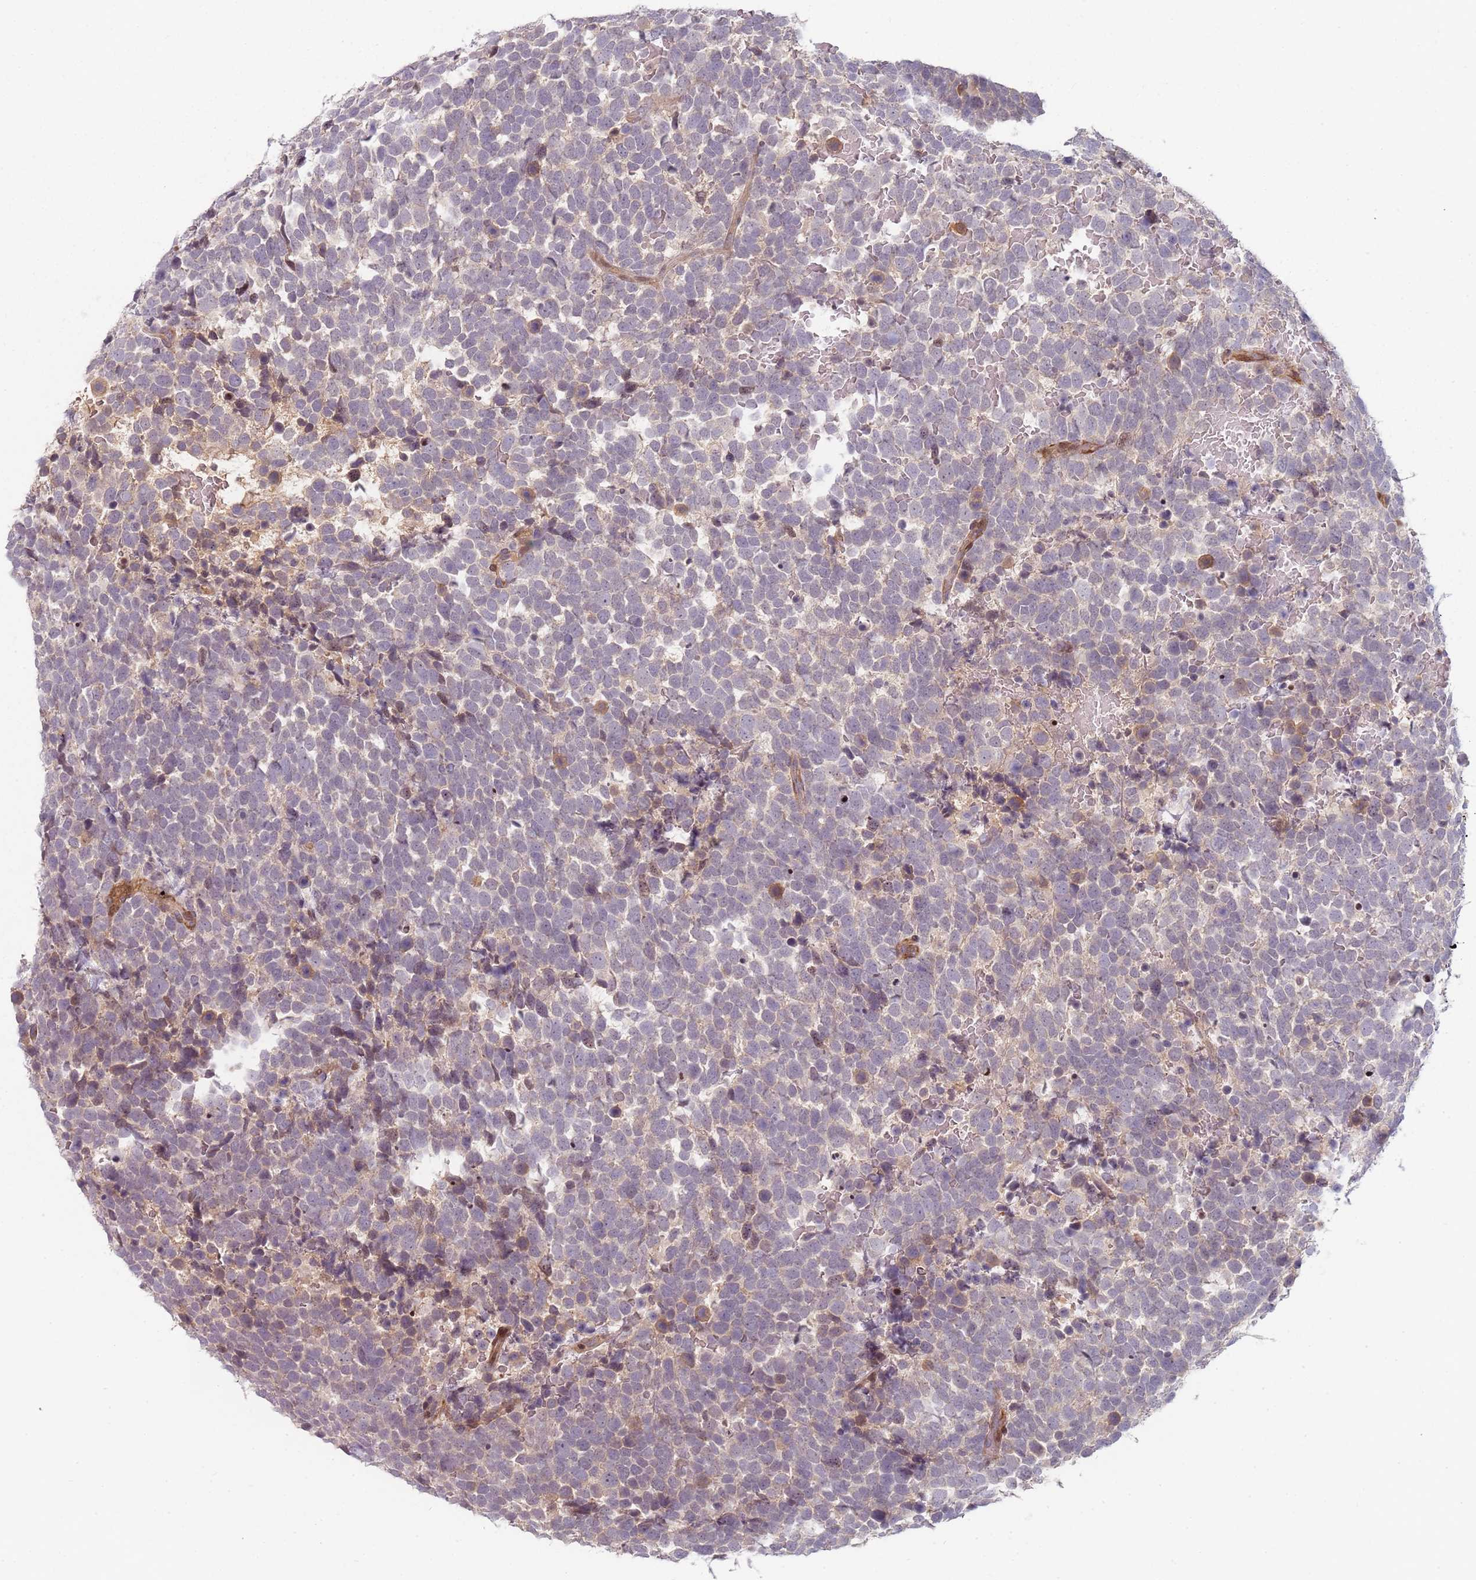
{"staining": {"intensity": "negative", "quantity": "none", "location": "none"}, "tissue": "urothelial cancer", "cell_type": "Tumor cells", "image_type": "cancer", "snomed": [{"axis": "morphology", "description": "Urothelial carcinoma, High grade"}, {"axis": "topography", "description": "Urinary bladder"}], "caption": "This image is of urothelial cancer stained with IHC to label a protein in brown with the nuclei are counter-stained blue. There is no positivity in tumor cells.", "gene": "RPS6KA2", "patient": {"sex": "female", "age": 82}}